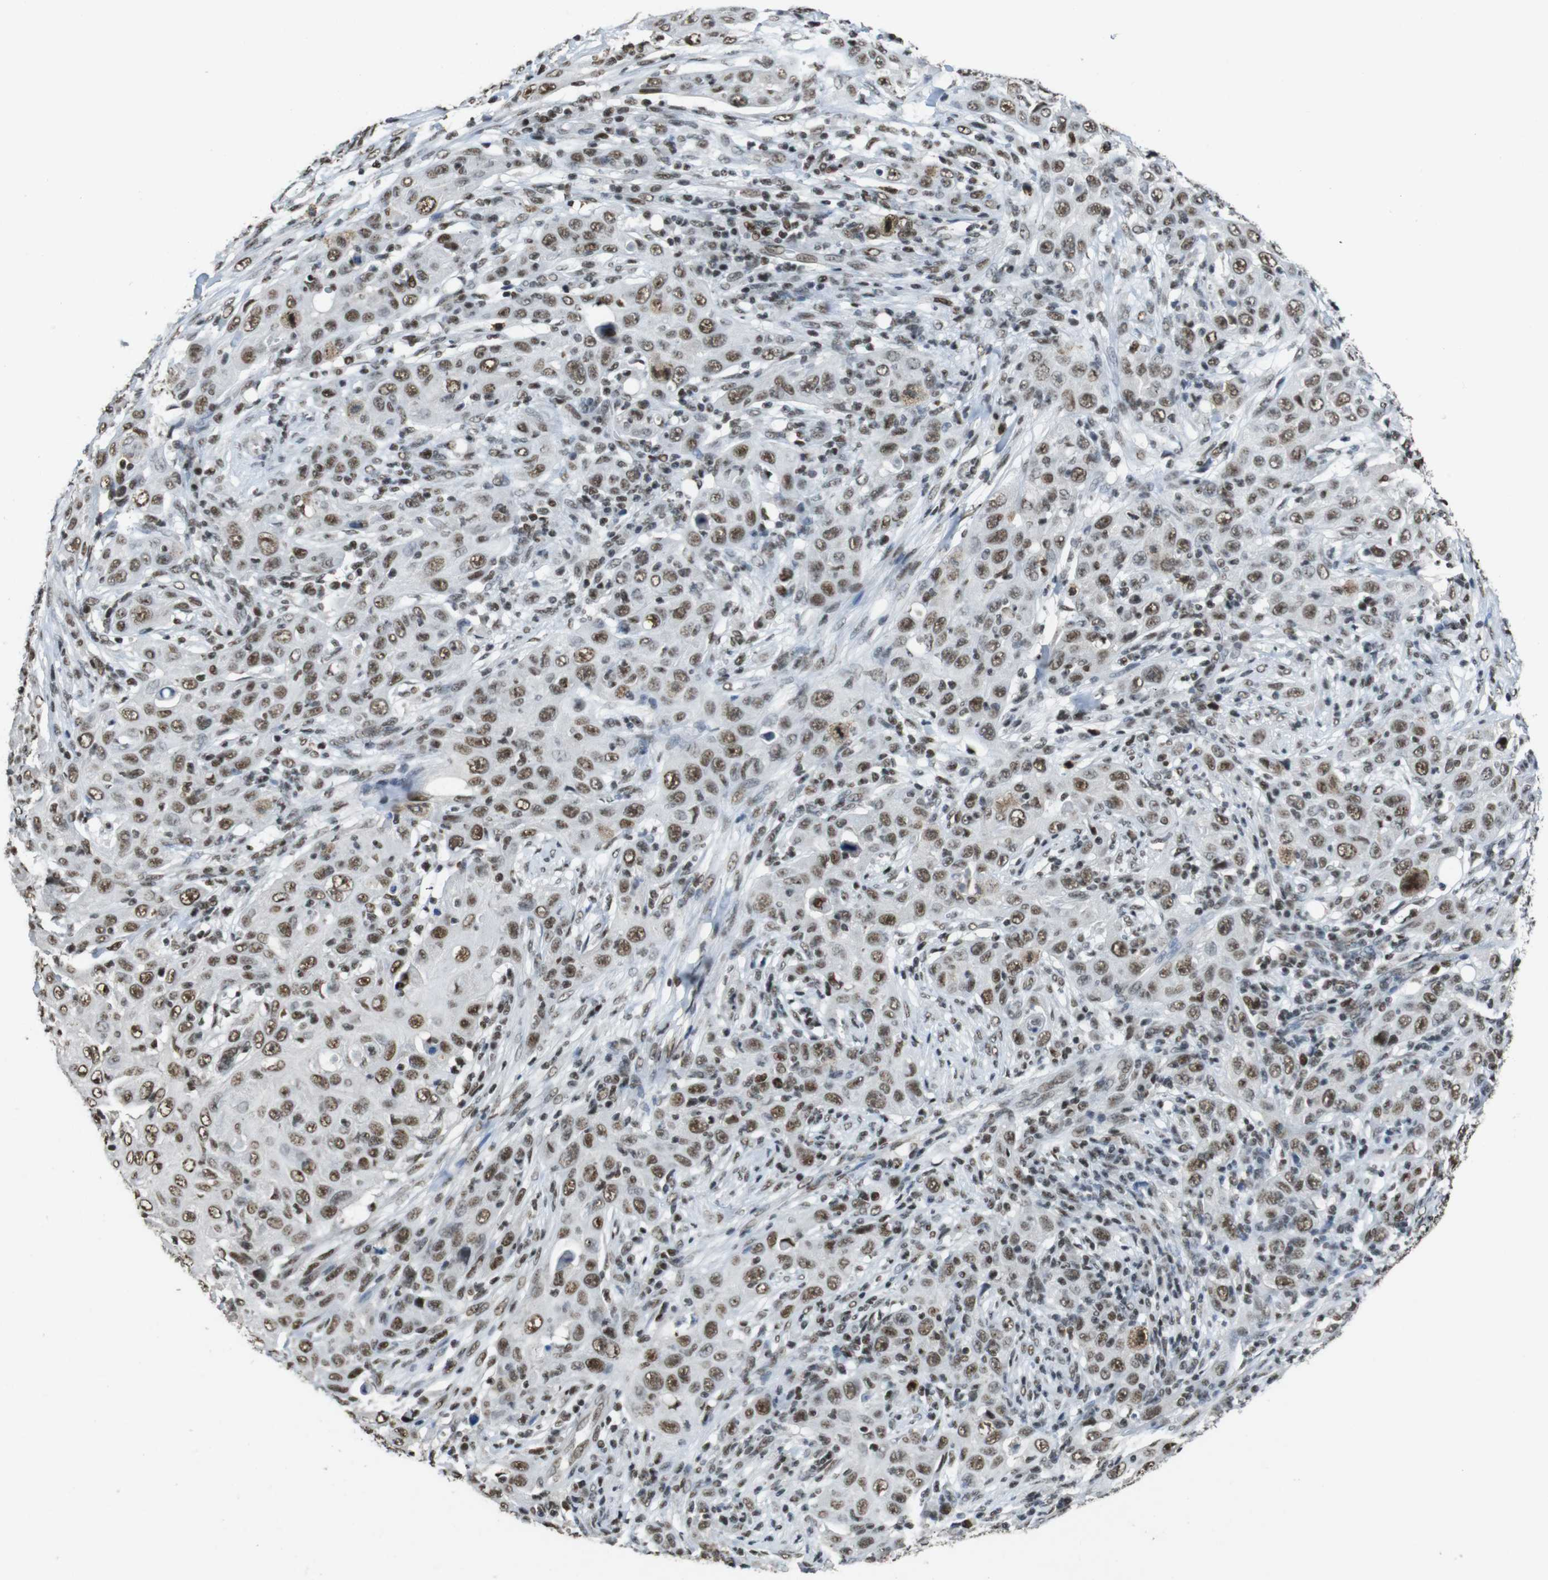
{"staining": {"intensity": "moderate", "quantity": ">75%", "location": "nuclear"}, "tissue": "skin cancer", "cell_type": "Tumor cells", "image_type": "cancer", "snomed": [{"axis": "morphology", "description": "Squamous cell carcinoma, NOS"}, {"axis": "topography", "description": "Skin"}], "caption": "Skin squamous cell carcinoma stained for a protein (brown) exhibits moderate nuclear positive staining in approximately >75% of tumor cells.", "gene": "CSNK2B", "patient": {"sex": "female", "age": 88}}